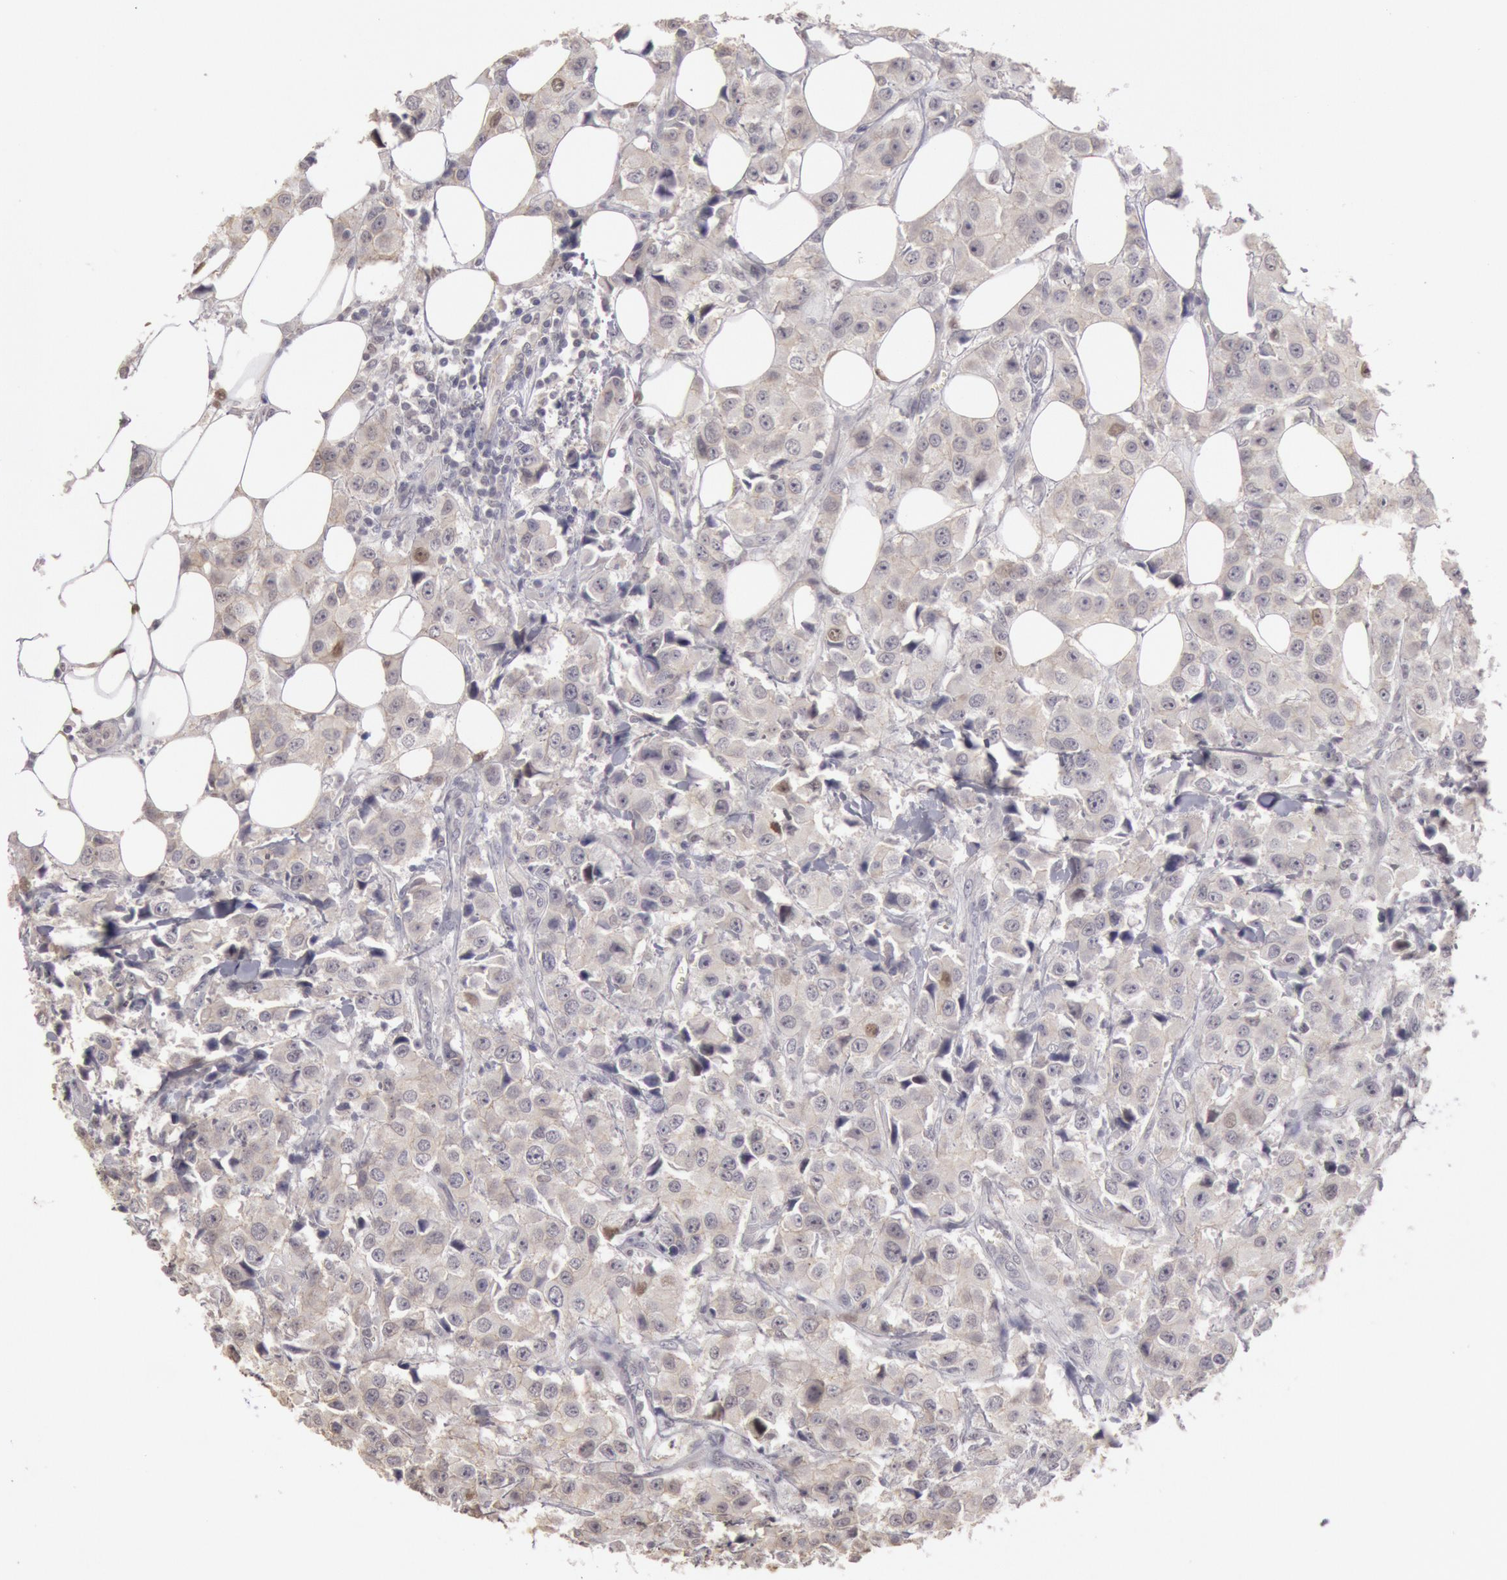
{"staining": {"intensity": "negative", "quantity": "none", "location": "none"}, "tissue": "breast cancer", "cell_type": "Tumor cells", "image_type": "cancer", "snomed": [{"axis": "morphology", "description": "Duct carcinoma"}, {"axis": "topography", "description": "Breast"}], "caption": "Immunohistochemical staining of human breast cancer shows no significant staining in tumor cells.", "gene": "RIMBP3C", "patient": {"sex": "female", "age": 58}}